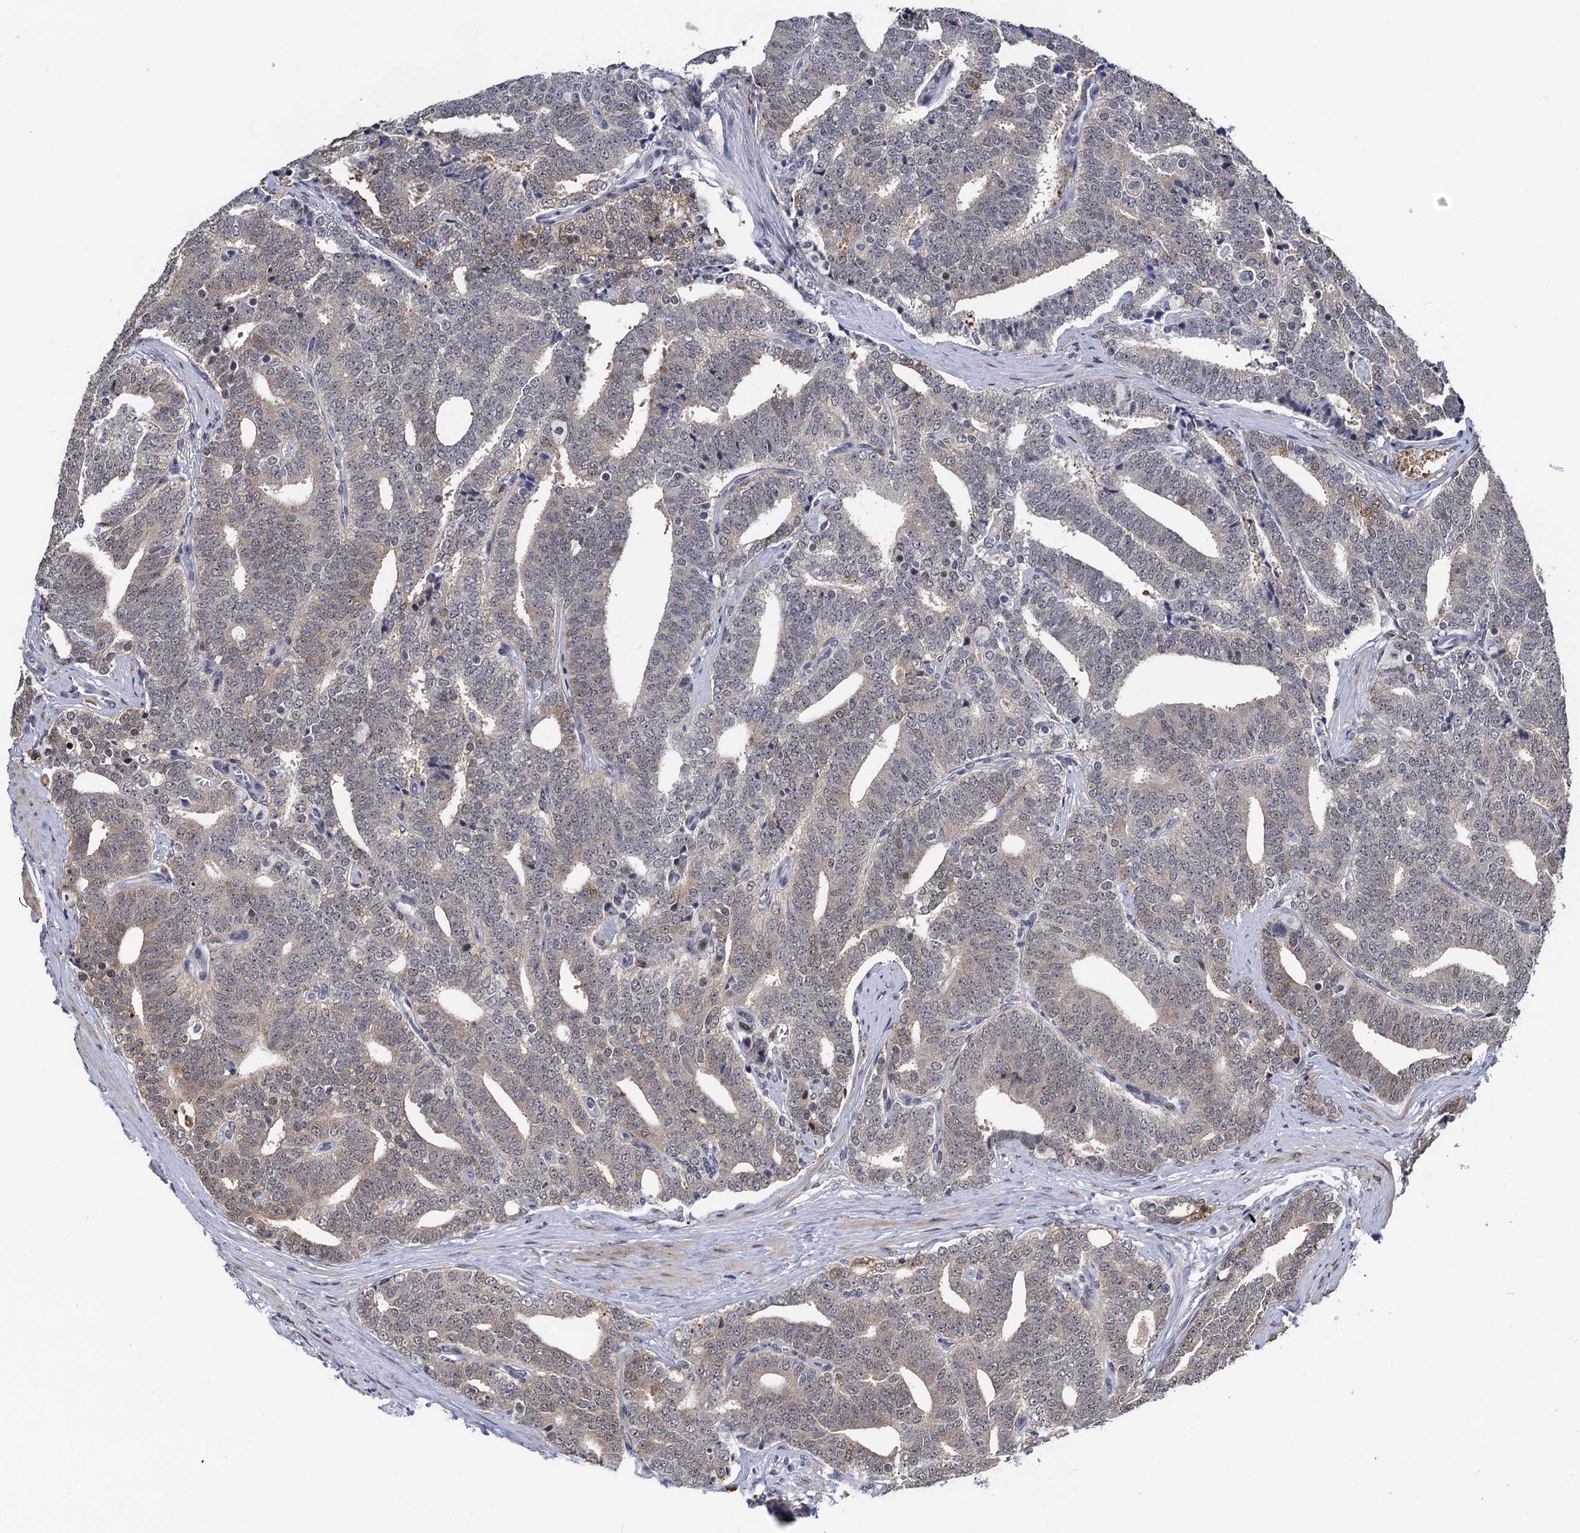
{"staining": {"intensity": "moderate", "quantity": "<25%", "location": "cytoplasmic/membranous"}, "tissue": "prostate cancer", "cell_type": "Tumor cells", "image_type": "cancer", "snomed": [{"axis": "morphology", "description": "Adenocarcinoma, High grade"}, {"axis": "topography", "description": "Prostate and seminal vesicle, NOS"}], "caption": "Adenocarcinoma (high-grade) (prostate) was stained to show a protein in brown. There is low levels of moderate cytoplasmic/membranous positivity in about <25% of tumor cells.", "gene": "FAM222A", "patient": {"sex": "male", "age": 67}}